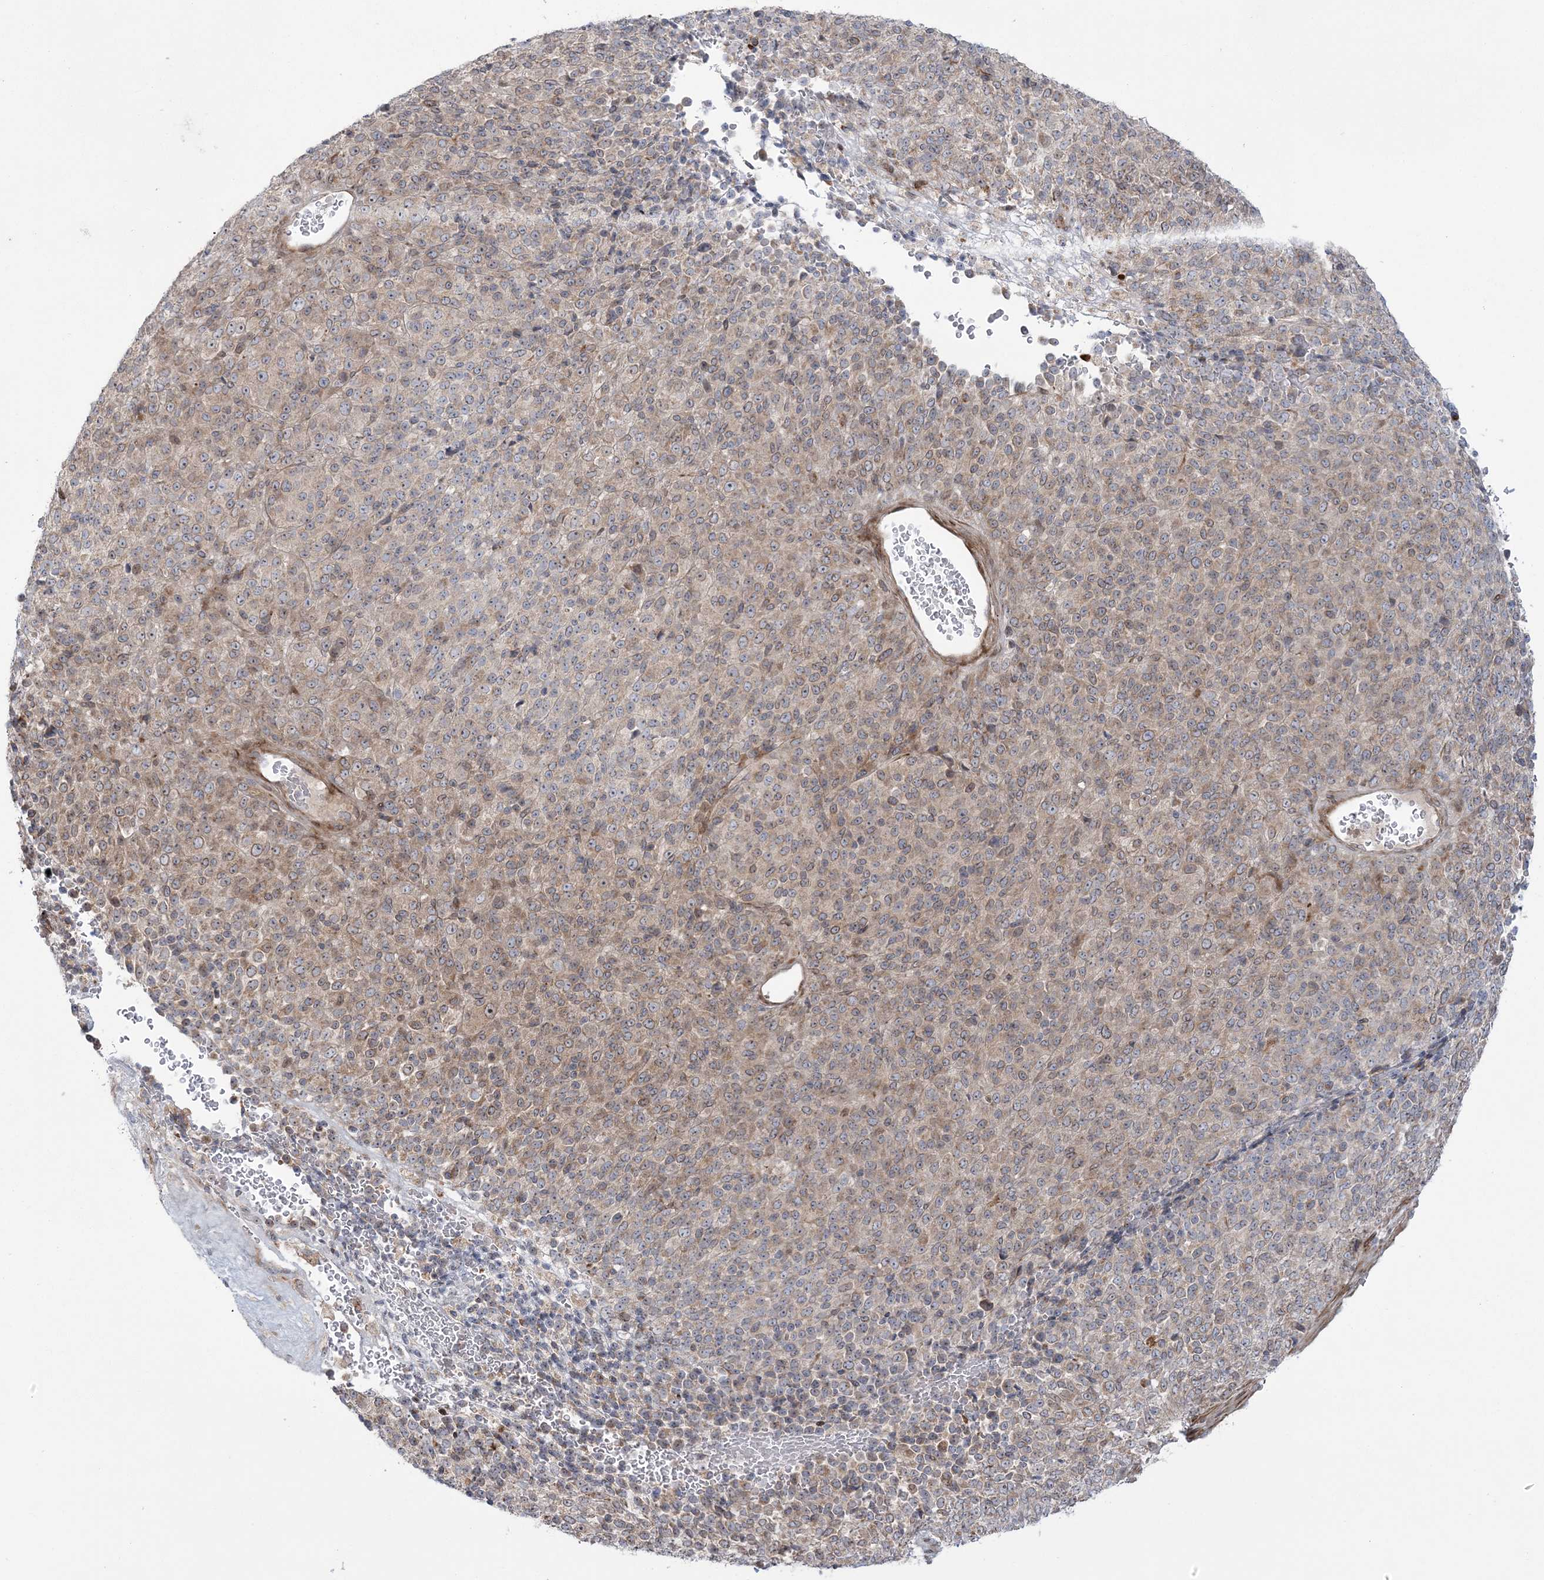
{"staining": {"intensity": "weak", "quantity": "25%-75%", "location": "cytoplasmic/membranous"}, "tissue": "melanoma", "cell_type": "Tumor cells", "image_type": "cancer", "snomed": [{"axis": "morphology", "description": "Malignant melanoma, Metastatic site"}, {"axis": "topography", "description": "Brain"}], "caption": "Immunohistochemistry photomicrograph of malignant melanoma (metastatic site) stained for a protein (brown), which shows low levels of weak cytoplasmic/membranous expression in about 25%-75% of tumor cells.", "gene": "NUDT9", "patient": {"sex": "female", "age": 56}}